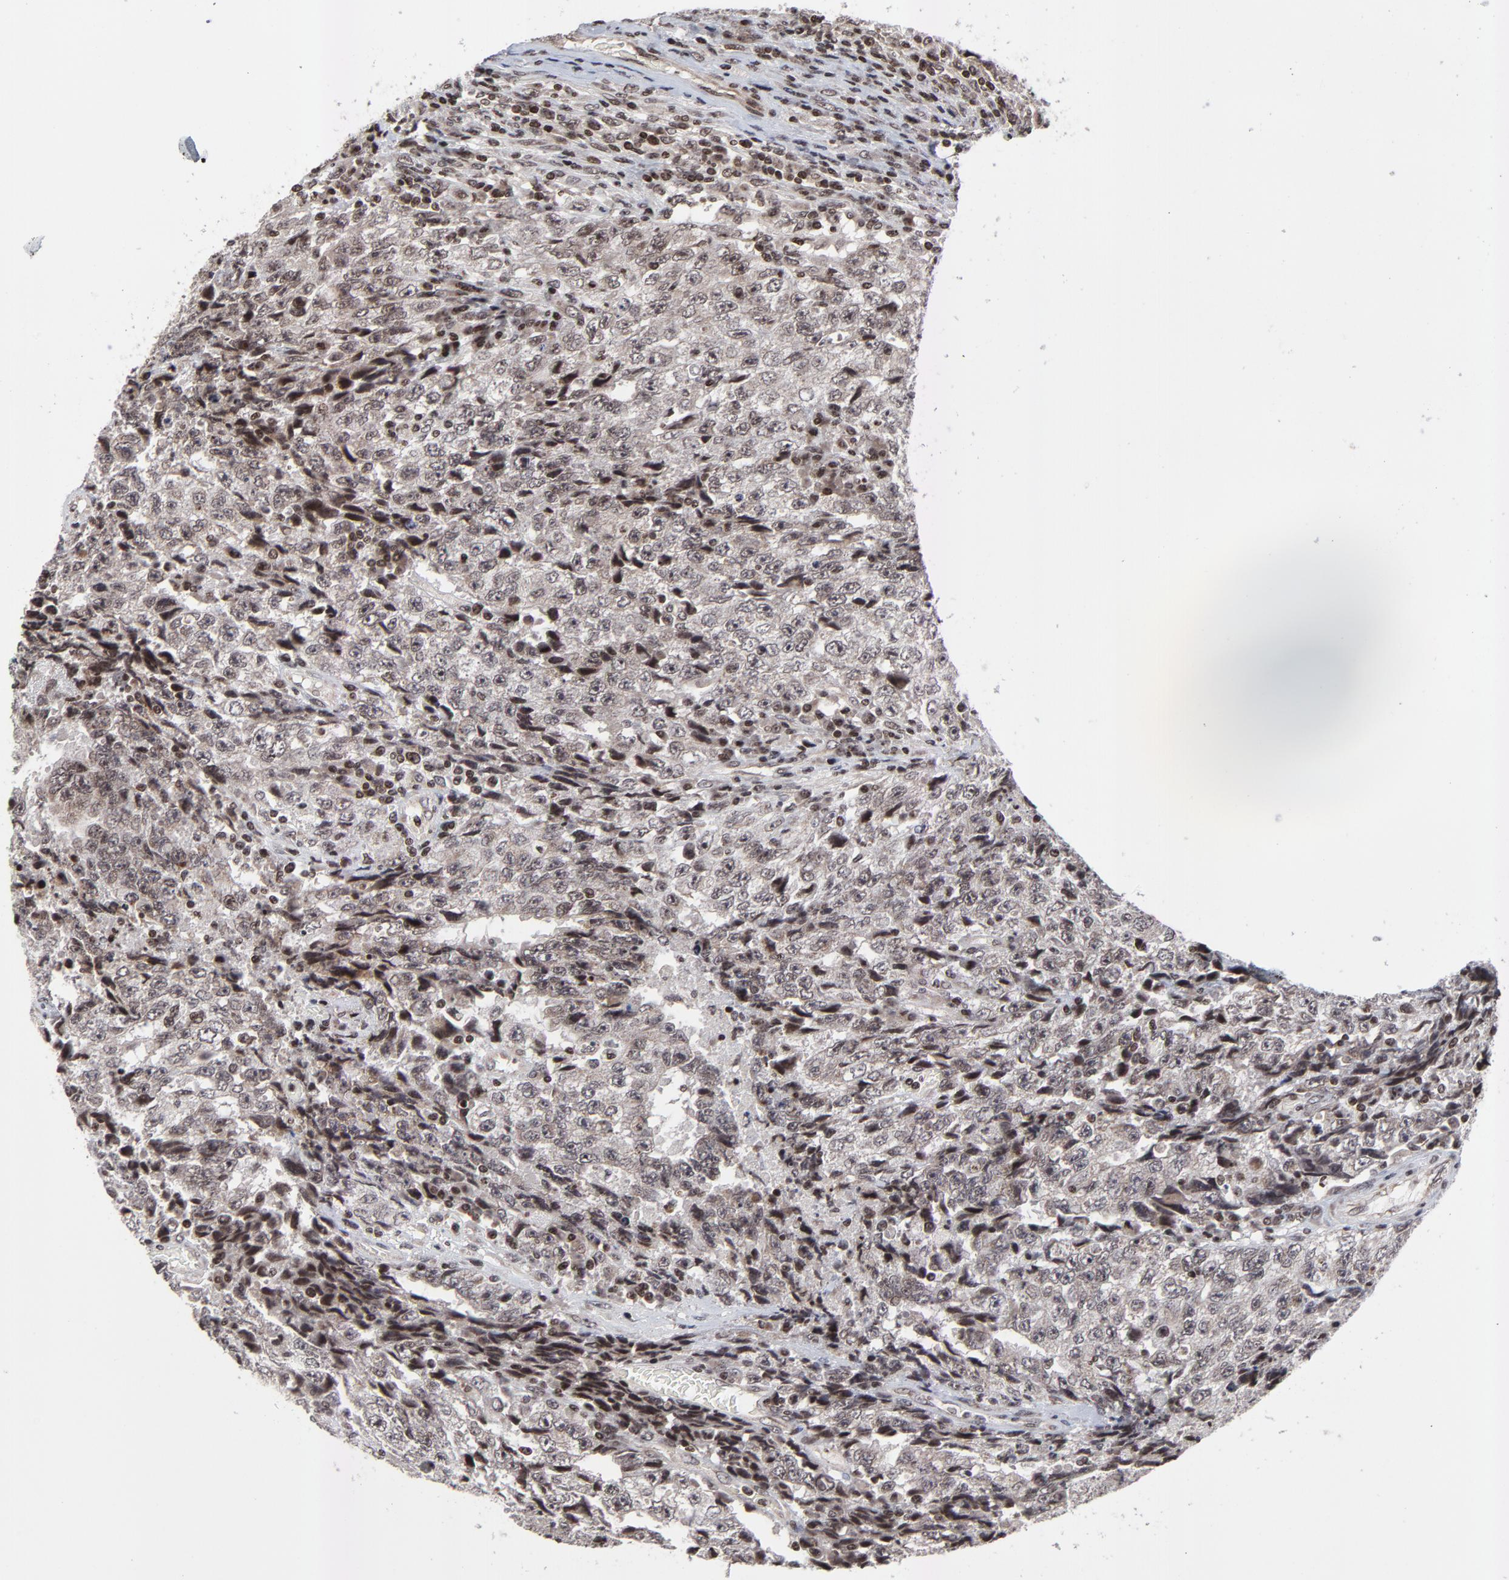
{"staining": {"intensity": "moderate", "quantity": ">75%", "location": "cytoplasmic/membranous,nuclear"}, "tissue": "testis cancer", "cell_type": "Tumor cells", "image_type": "cancer", "snomed": [{"axis": "morphology", "description": "Necrosis, NOS"}, {"axis": "morphology", "description": "Carcinoma, Embryonal, NOS"}, {"axis": "topography", "description": "Testis"}], "caption": "A brown stain labels moderate cytoplasmic/membranous and nuclear positivity of a protein in human testis embryonal carcinoma tumor cells.", "gene": "ZNF777", "patient": {"sex": "male", "age": 19}}